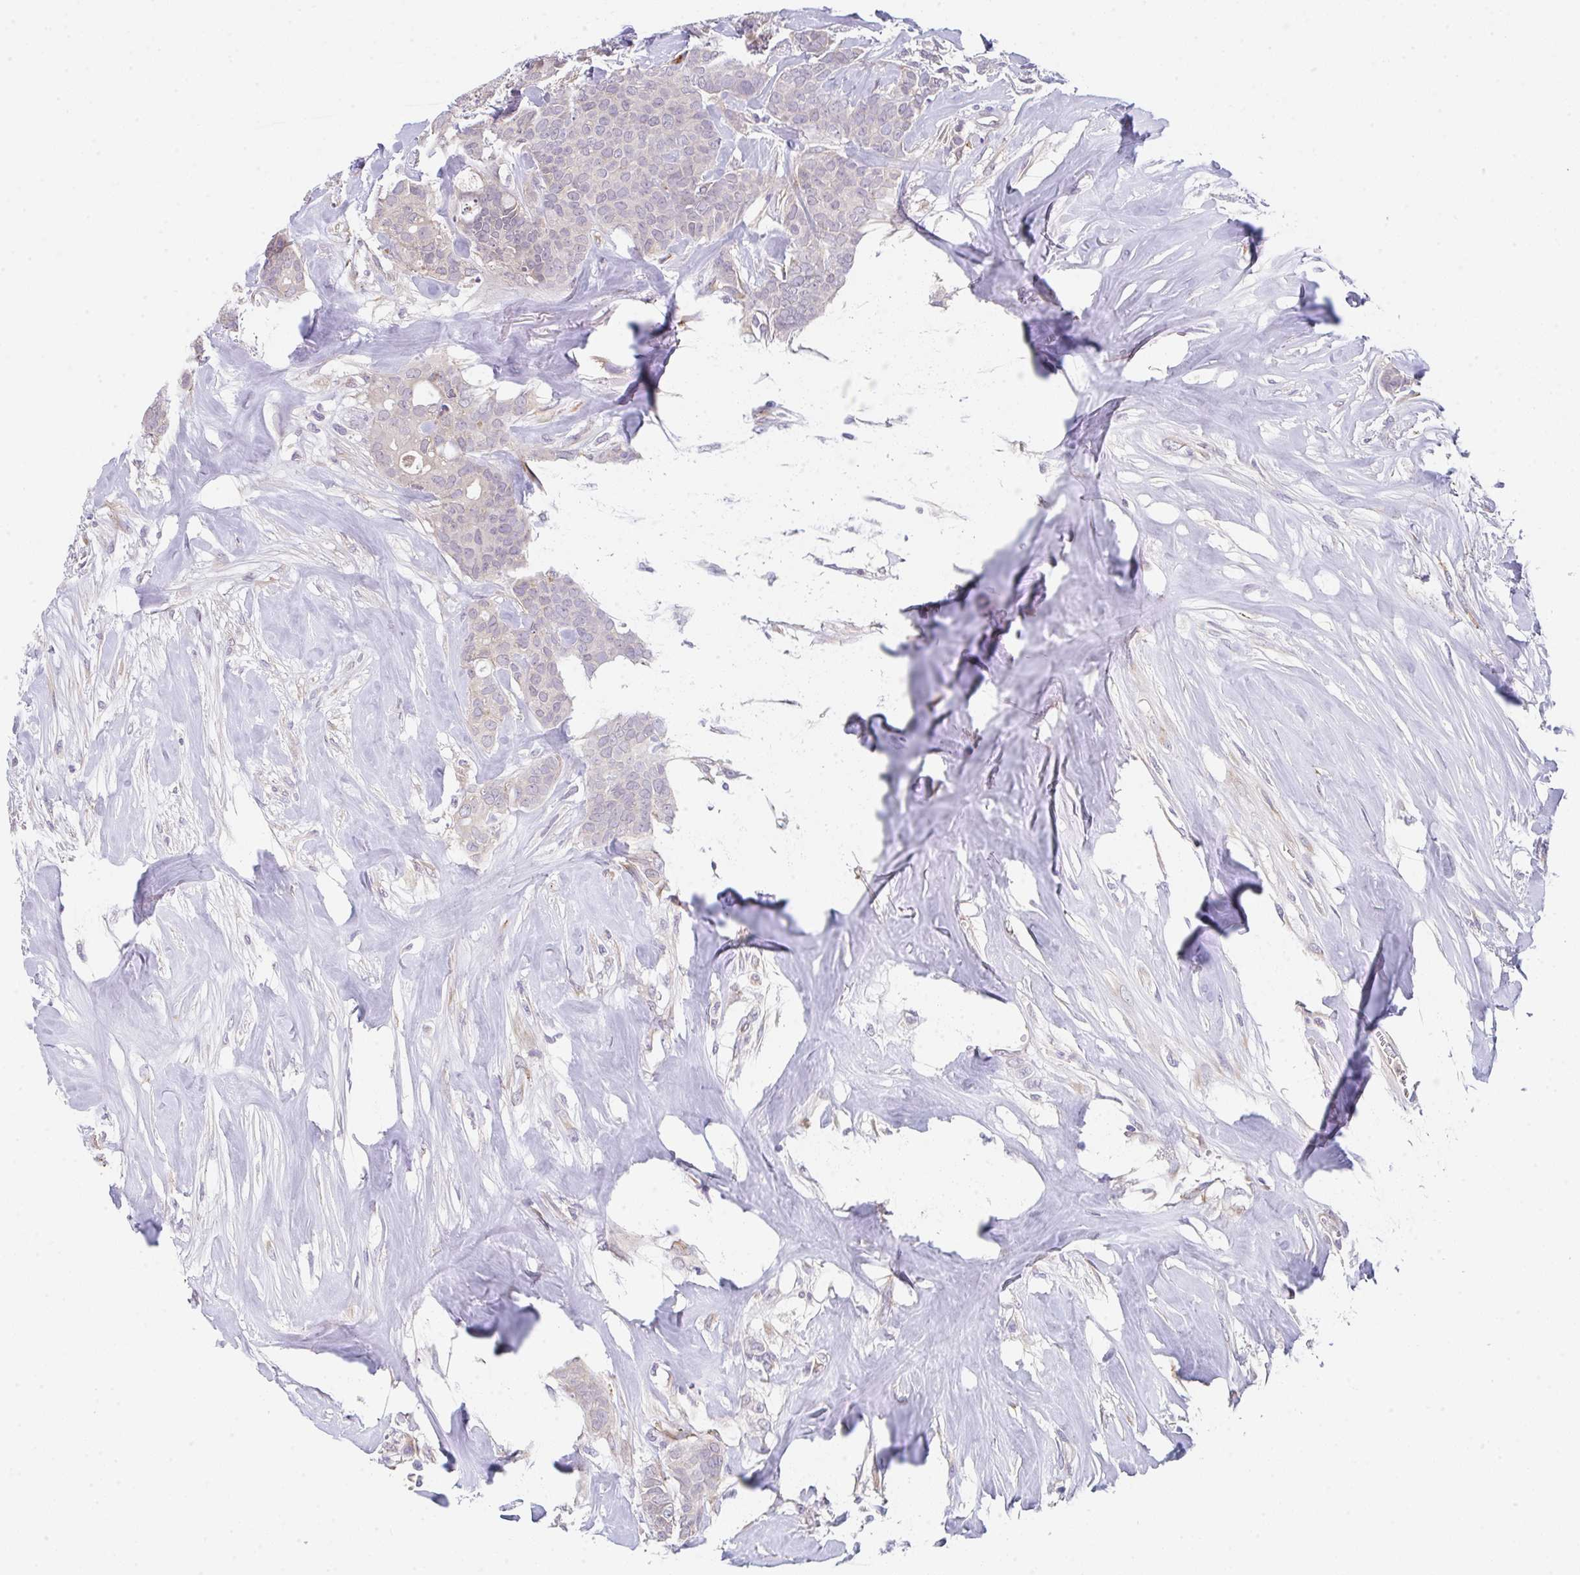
{"staining": {"intensity": "negative", "quantity": "none", "location": "none"}, "tissue": "breast cancer", "cell_type": "Tumor cells", "image_type": "cancer", "snomed": [{"axis": "morphology", "description": "Duct carcinoma"}, {"axis": "topography", "description": "Breast"}], "caption": "The immunohistochemistry (IHC) photomicrograph has no significant expression in tumor cells of breast cancer tissue.", "gene": "TSPAN31", "patient": {"sex": "female", "age": 84}}